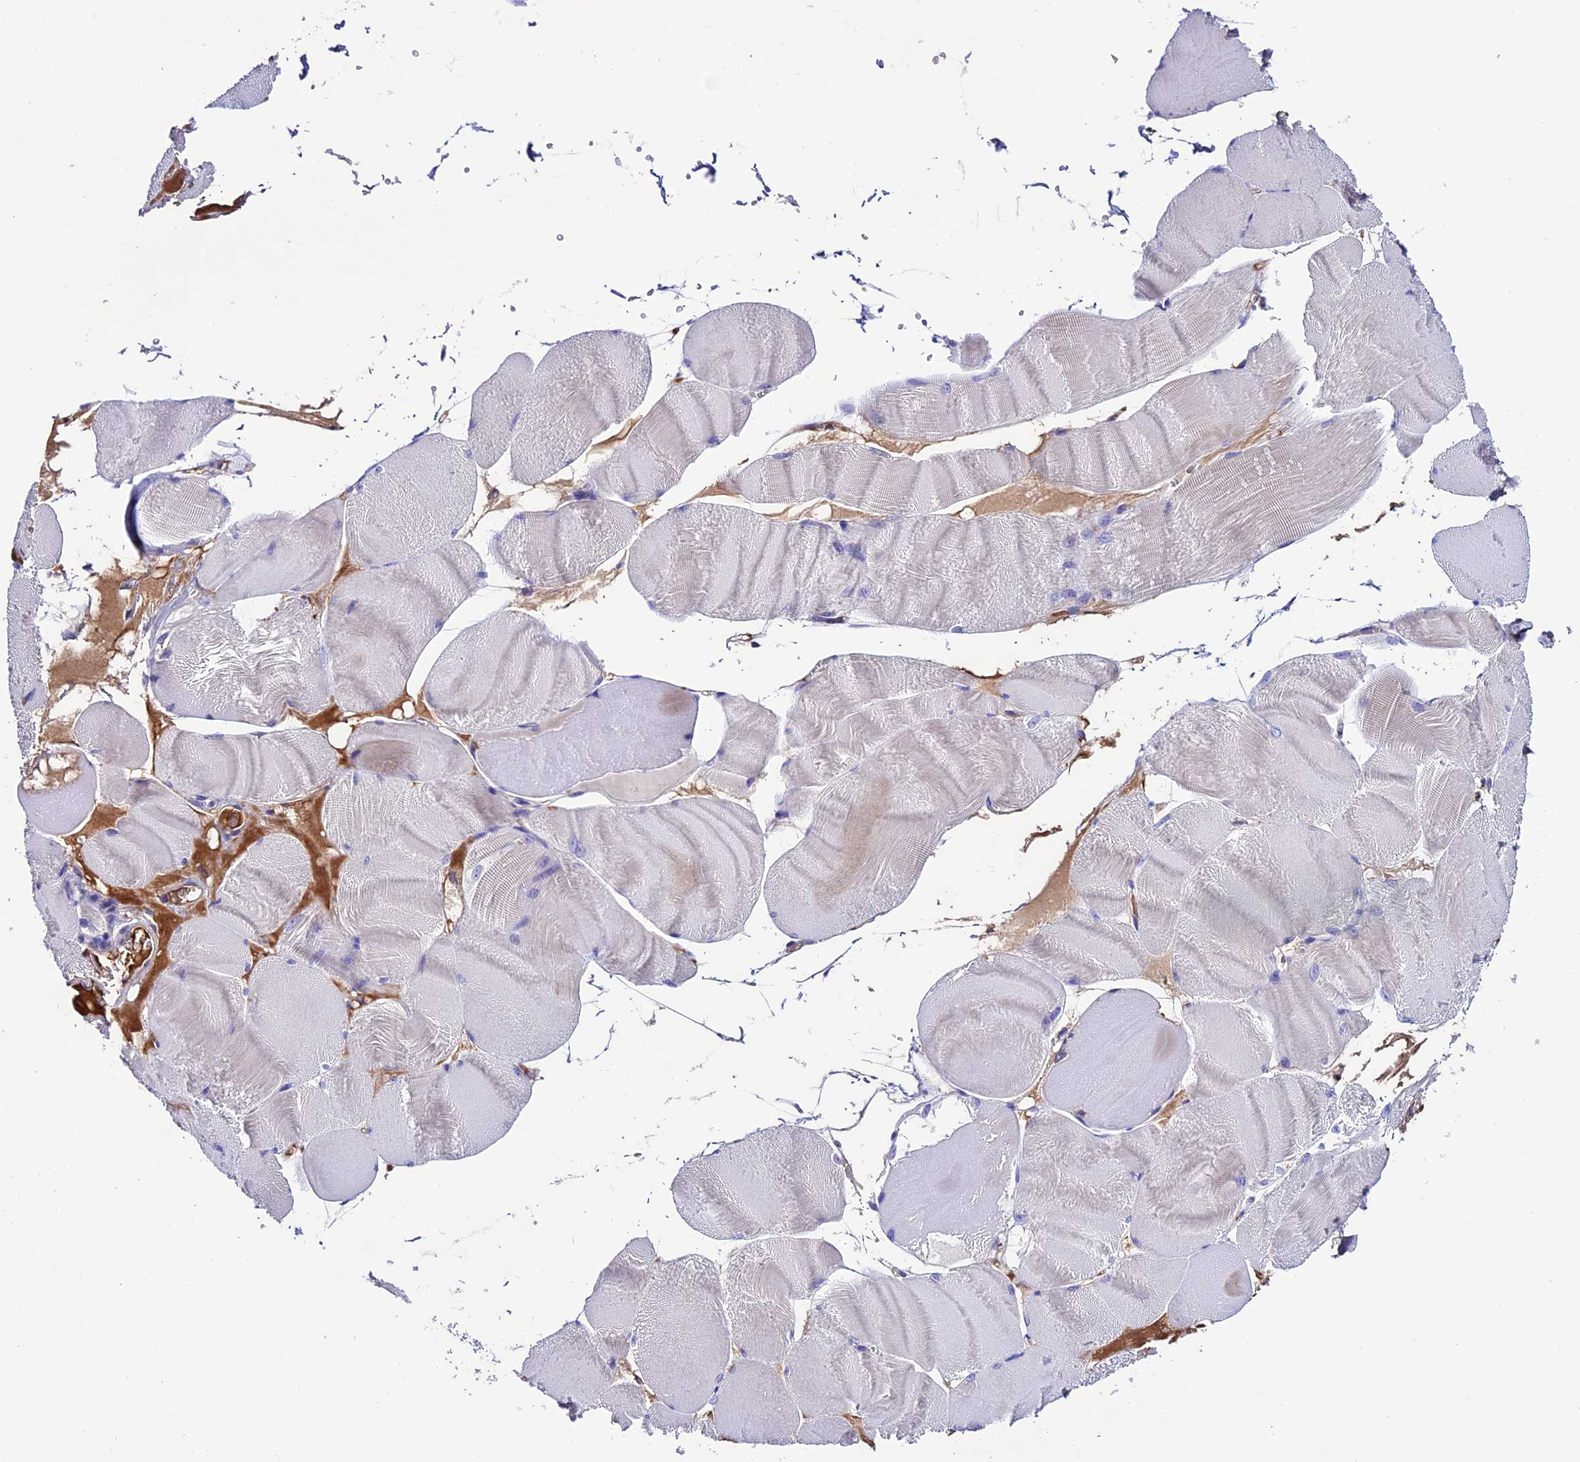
{"staining": {"intensity": "negative", "quantity": "none", "location": "none"}, "tissue": "skeletal muscle", "cell_type": "Myocytes", "image_type": "normal", "snomed": [{"axis": "morphology", "description": "Normal tissue, NOS"}, {"axis": "morphology", "description": "Basal cell carcinoma"}, {"axis": "topography", "description": "Skeletal muscle"}], "caption": "Immunohistochemistry (IHC) histopathology image of unremarkable skeletal muscle stained for a protein (brown), which reveals no expression in myocytes. (IHC, brightfield microscopy, high magnification).", "gene": "TCP11L2", "patient": {"sex": "female", "age": 64}}